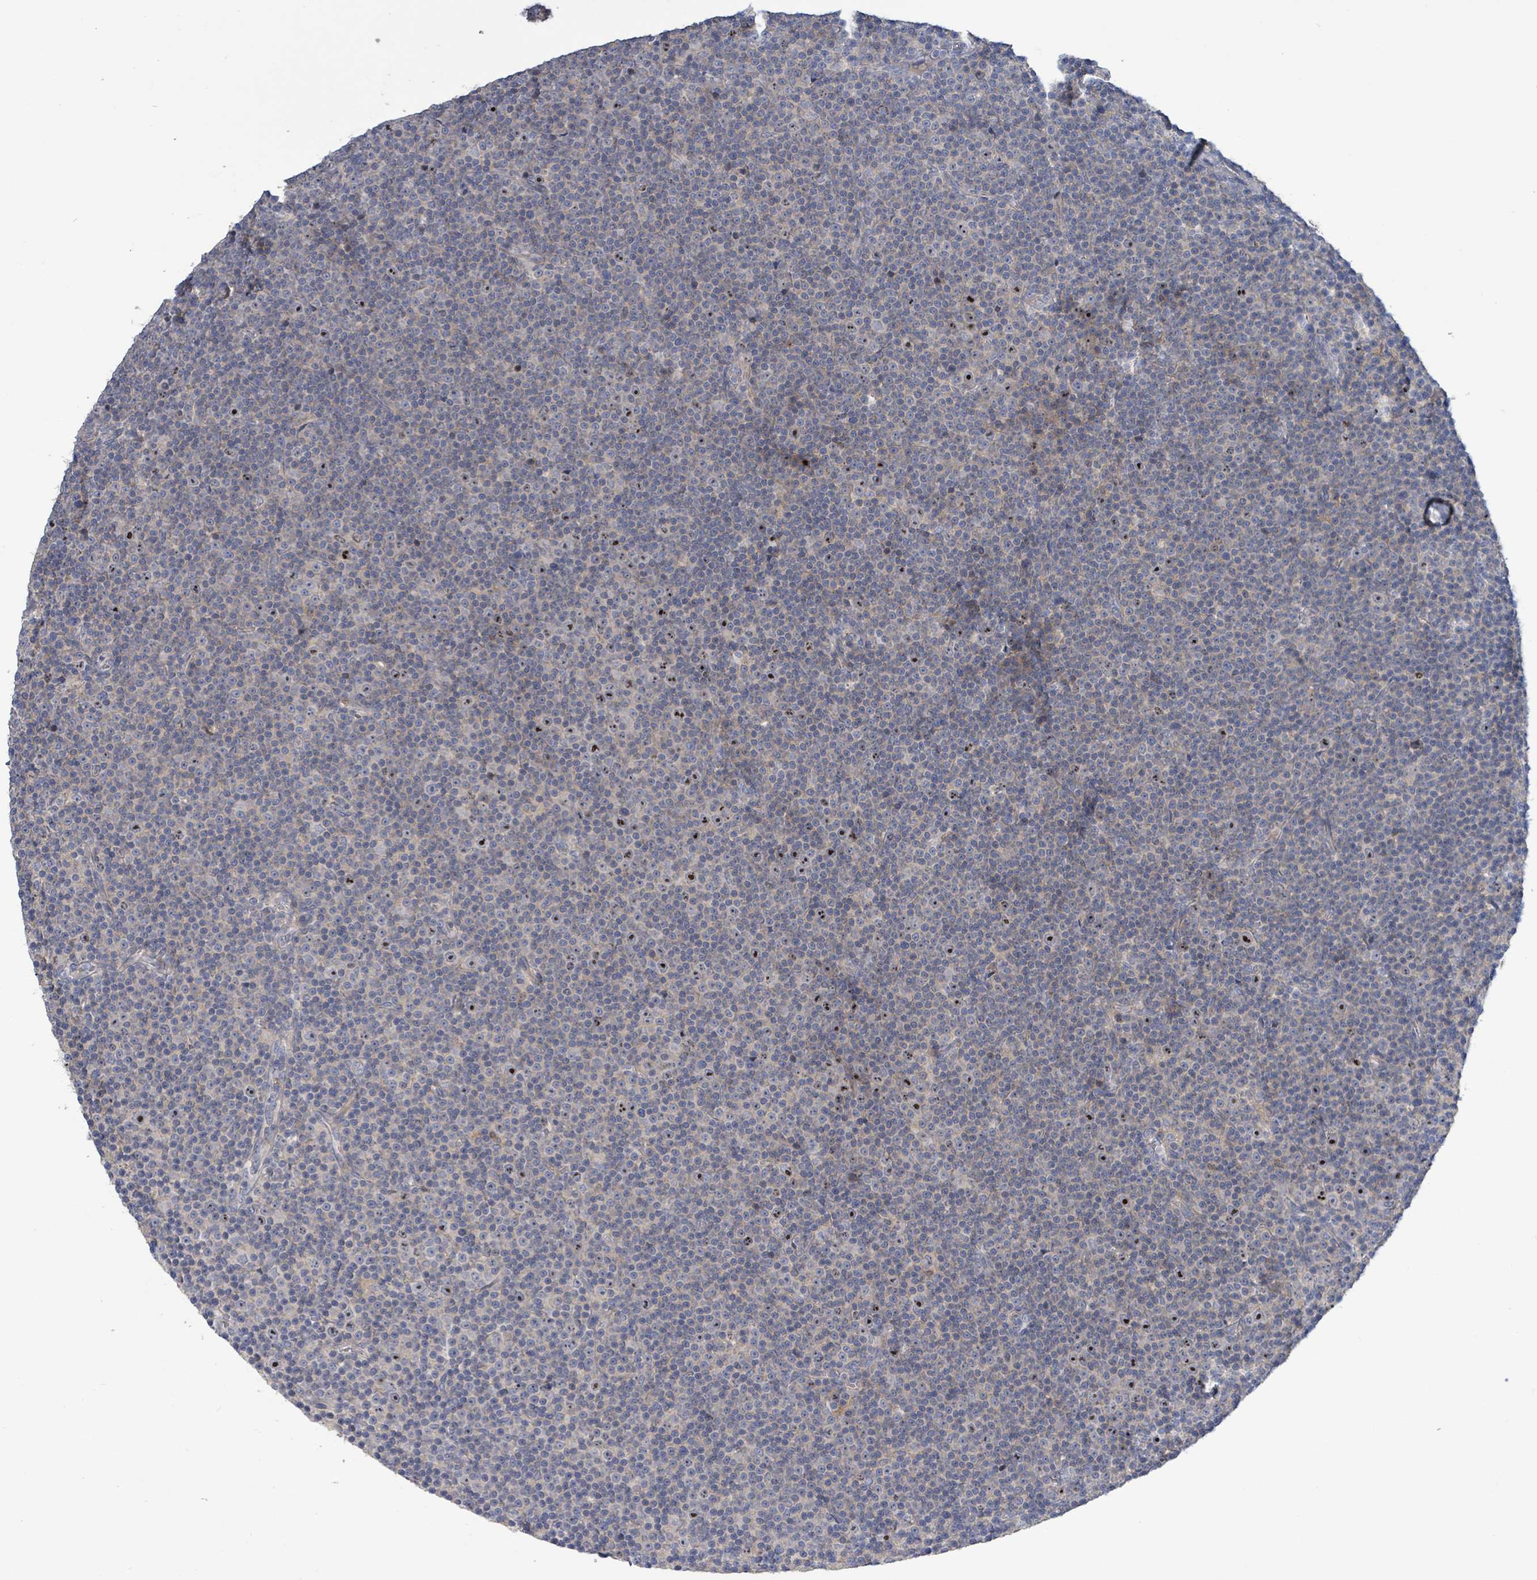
{"staining": {"intensity": "negative", "quantity": "none", "location": "none"}, "tissue": "lymphoma", "cell_type": "Tumor cells", "image_type": "cancer", "snomed": [{"axis": "morphology", "description": "Malignant lymphoma, non-Hodgkin's type, Low grade"}, {"axis": "topography", "description": "Lymph node"}], "caption": "Immunohistochemistry histopathology image of low-grade malignant lymphoma, non-Hodgkin's type stained for a protein (brown), which exhibits no expression in tumor cells.", "gene": "KRAS", "patient": {"sex": "female", "age": 67}}